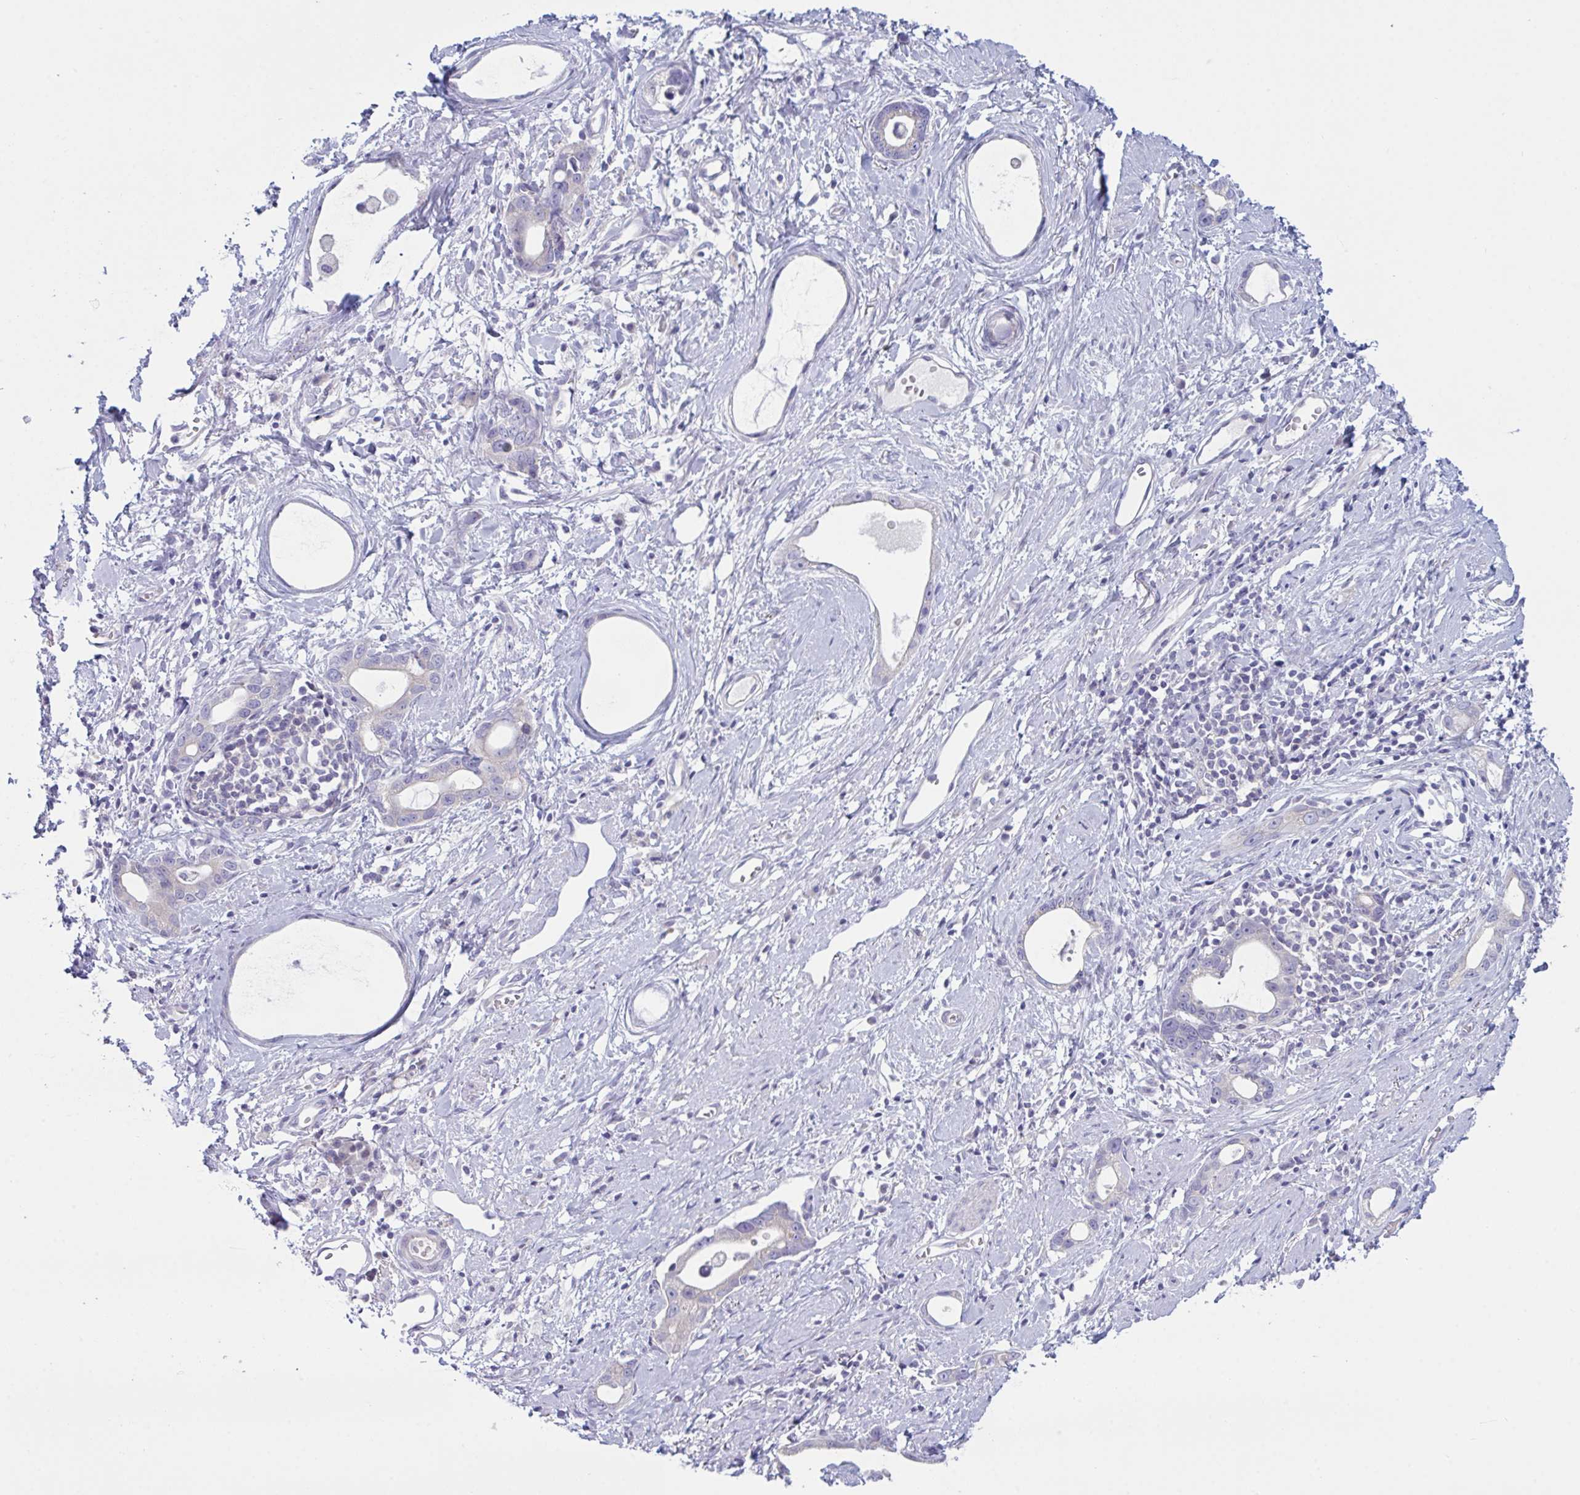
{"staining": {"intensity": "negative", "quantity": "none", "location": "none"}, "tissue": "stomach cancer", "cell_type": "Tumor cells", "image_type": "cancer", "snomed": [{"axis": "morphology", "description": "Adenocarcinoma, NOS"}, {"axis": "topography", "description": "Stomach"}], "caption": "High power microscopy photomicrograph of an IHC image of adenocarcinoma (stomach), revealing no significant positivity in tumor cells.", "gene": "NAA30", "patient": {"sex": "male", "age": 55}}